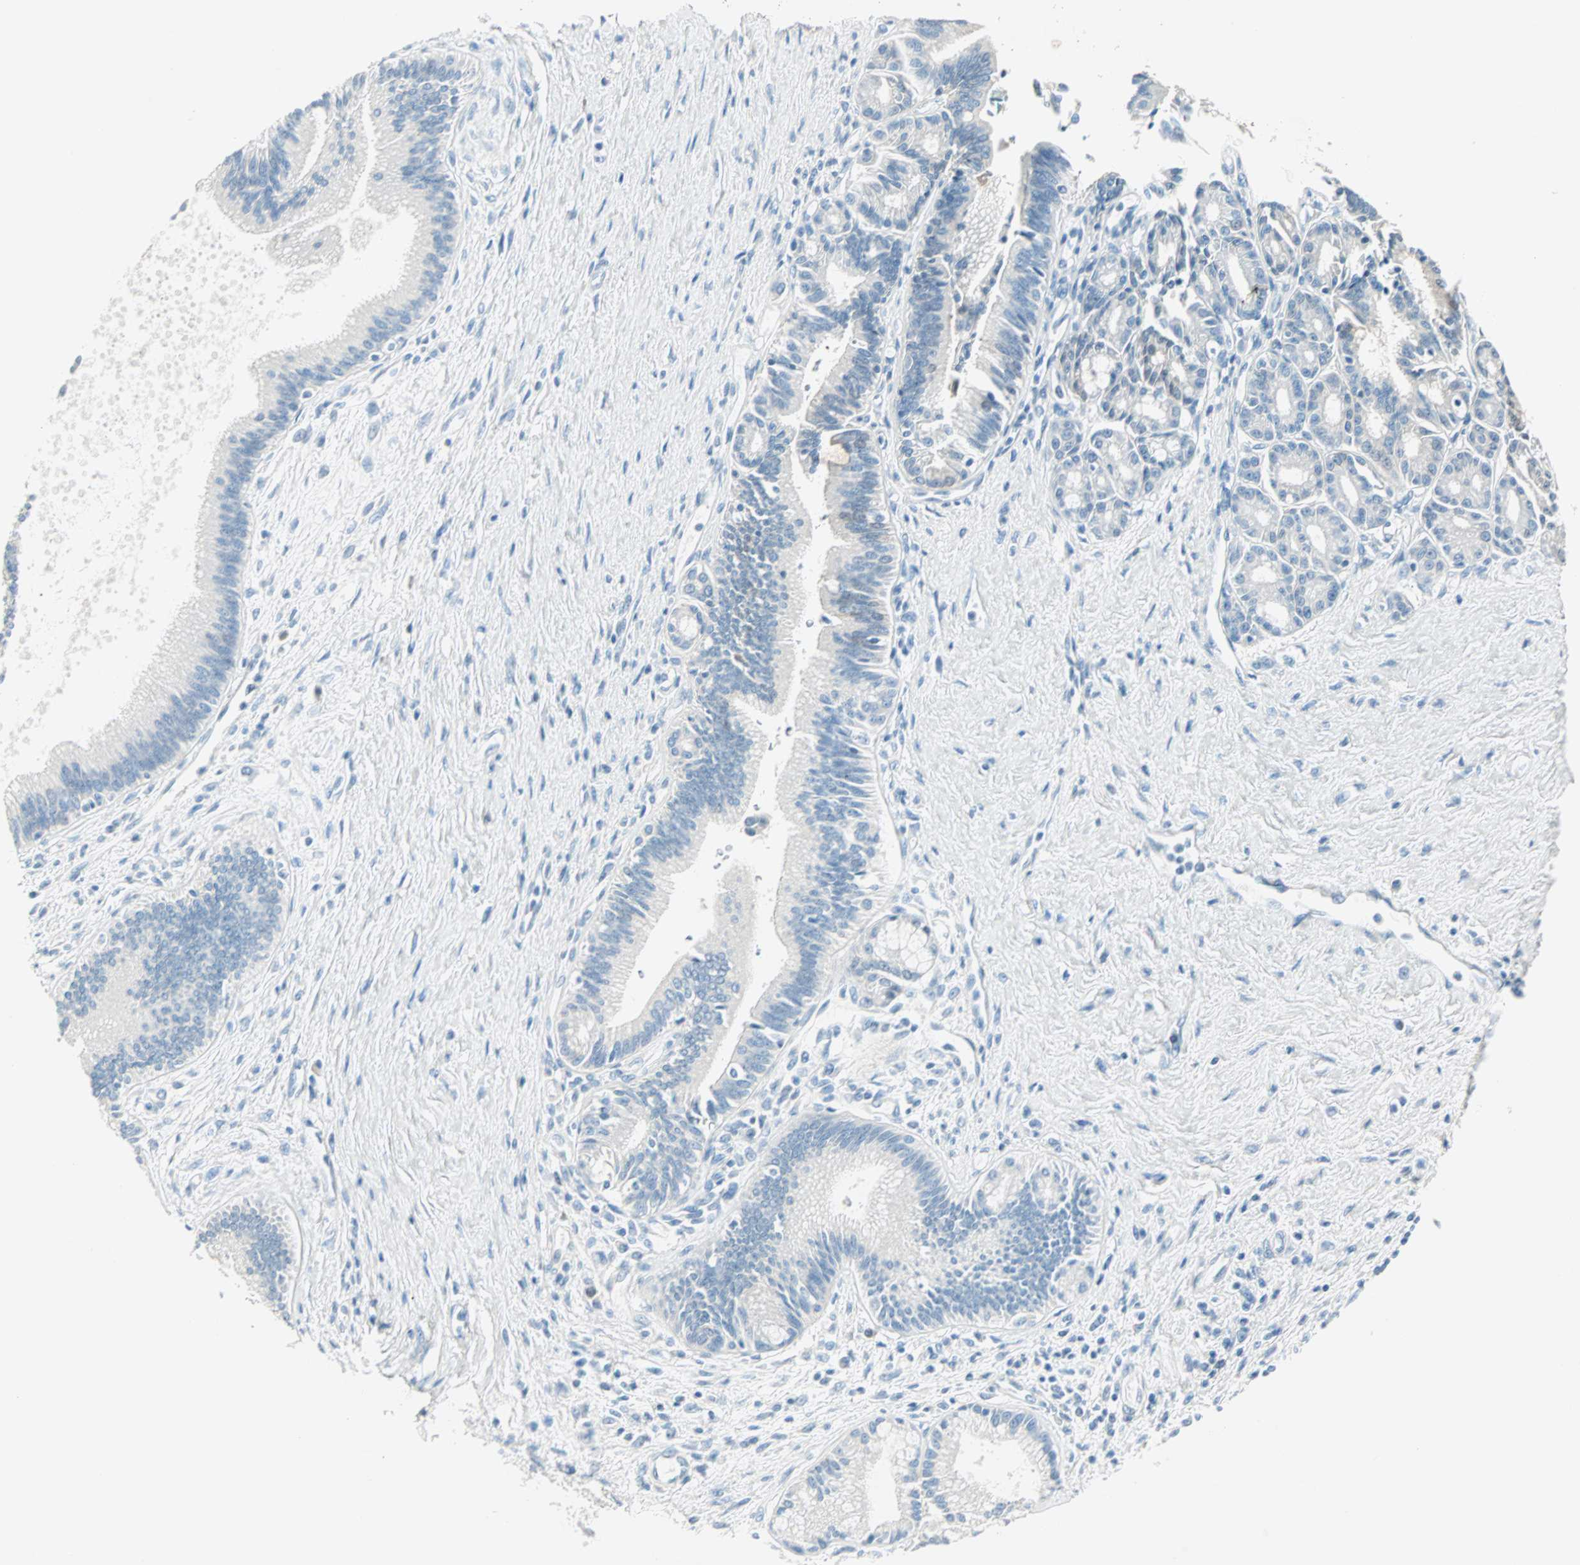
{"staining": {"intensity": "negative", "quantity": "none", "location": "none"}, "tissue": "pancreatic cancer", "cell_type": "Tumor cells", "image_type": "cancer", "snomed": [{"axis": "morphology", "description": "Adenocarcinoma, NOS"}, {"axis": "topography", "description": "Pancreas"}], "caption": "Micrograph shows no significant protein positivity in tumor cells of pancreatic cancer (adenocarcinoma).", "gene": "SULT1C2", "patient": {"sex": "male", "age": 59}}